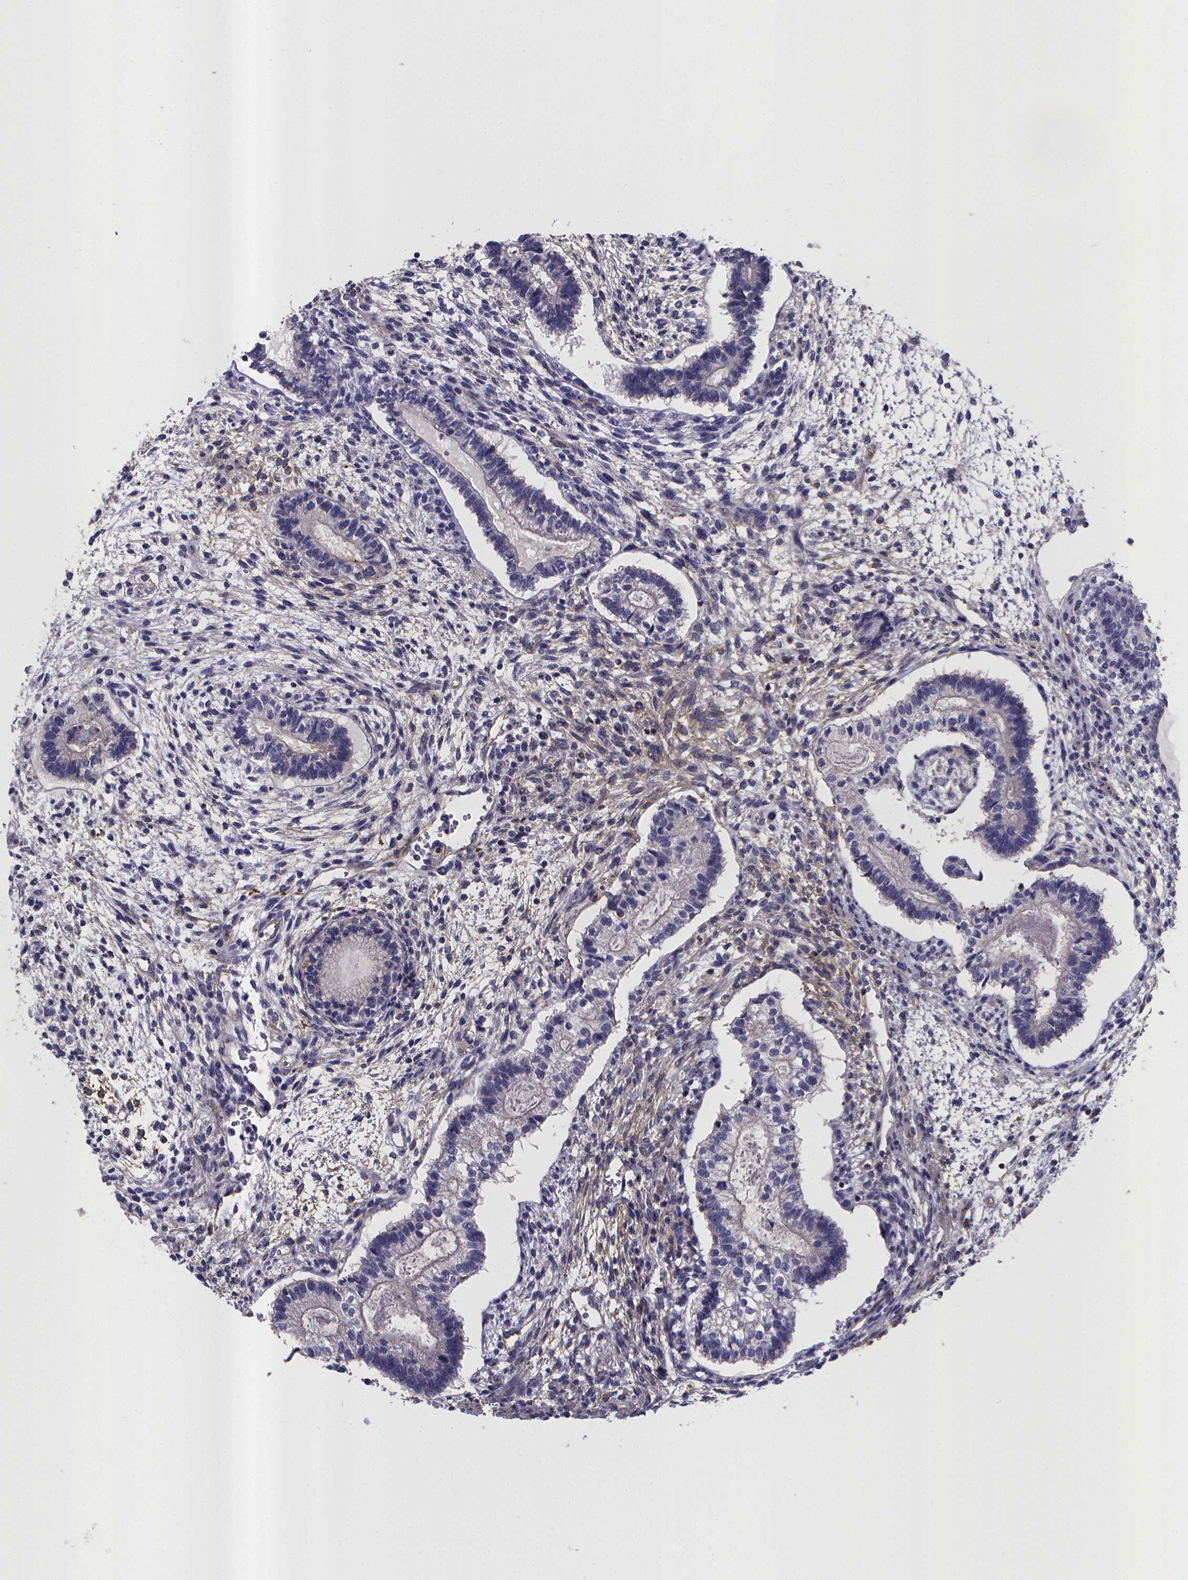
{"staining": {"intensity": "negative", "quantity": "none", "location": "none"}, "tissue": "testis cancer", "cell_type": "Tumor cells", "image_type": "cancer", "snomed": [{"axis": "morphology", "description": "Carcinoma, Embryonal, NOS"}, {"axis": "topography", "description": "Testis"}], "caption": "DAB (3,3'-diaminobenzidine) immunohistochemical staining of embryonal carcinoma (testis) exhibits no significant positivity in tumor cells.", "gene": "RERG", "patient": {"sex": "male", "age": 37}}